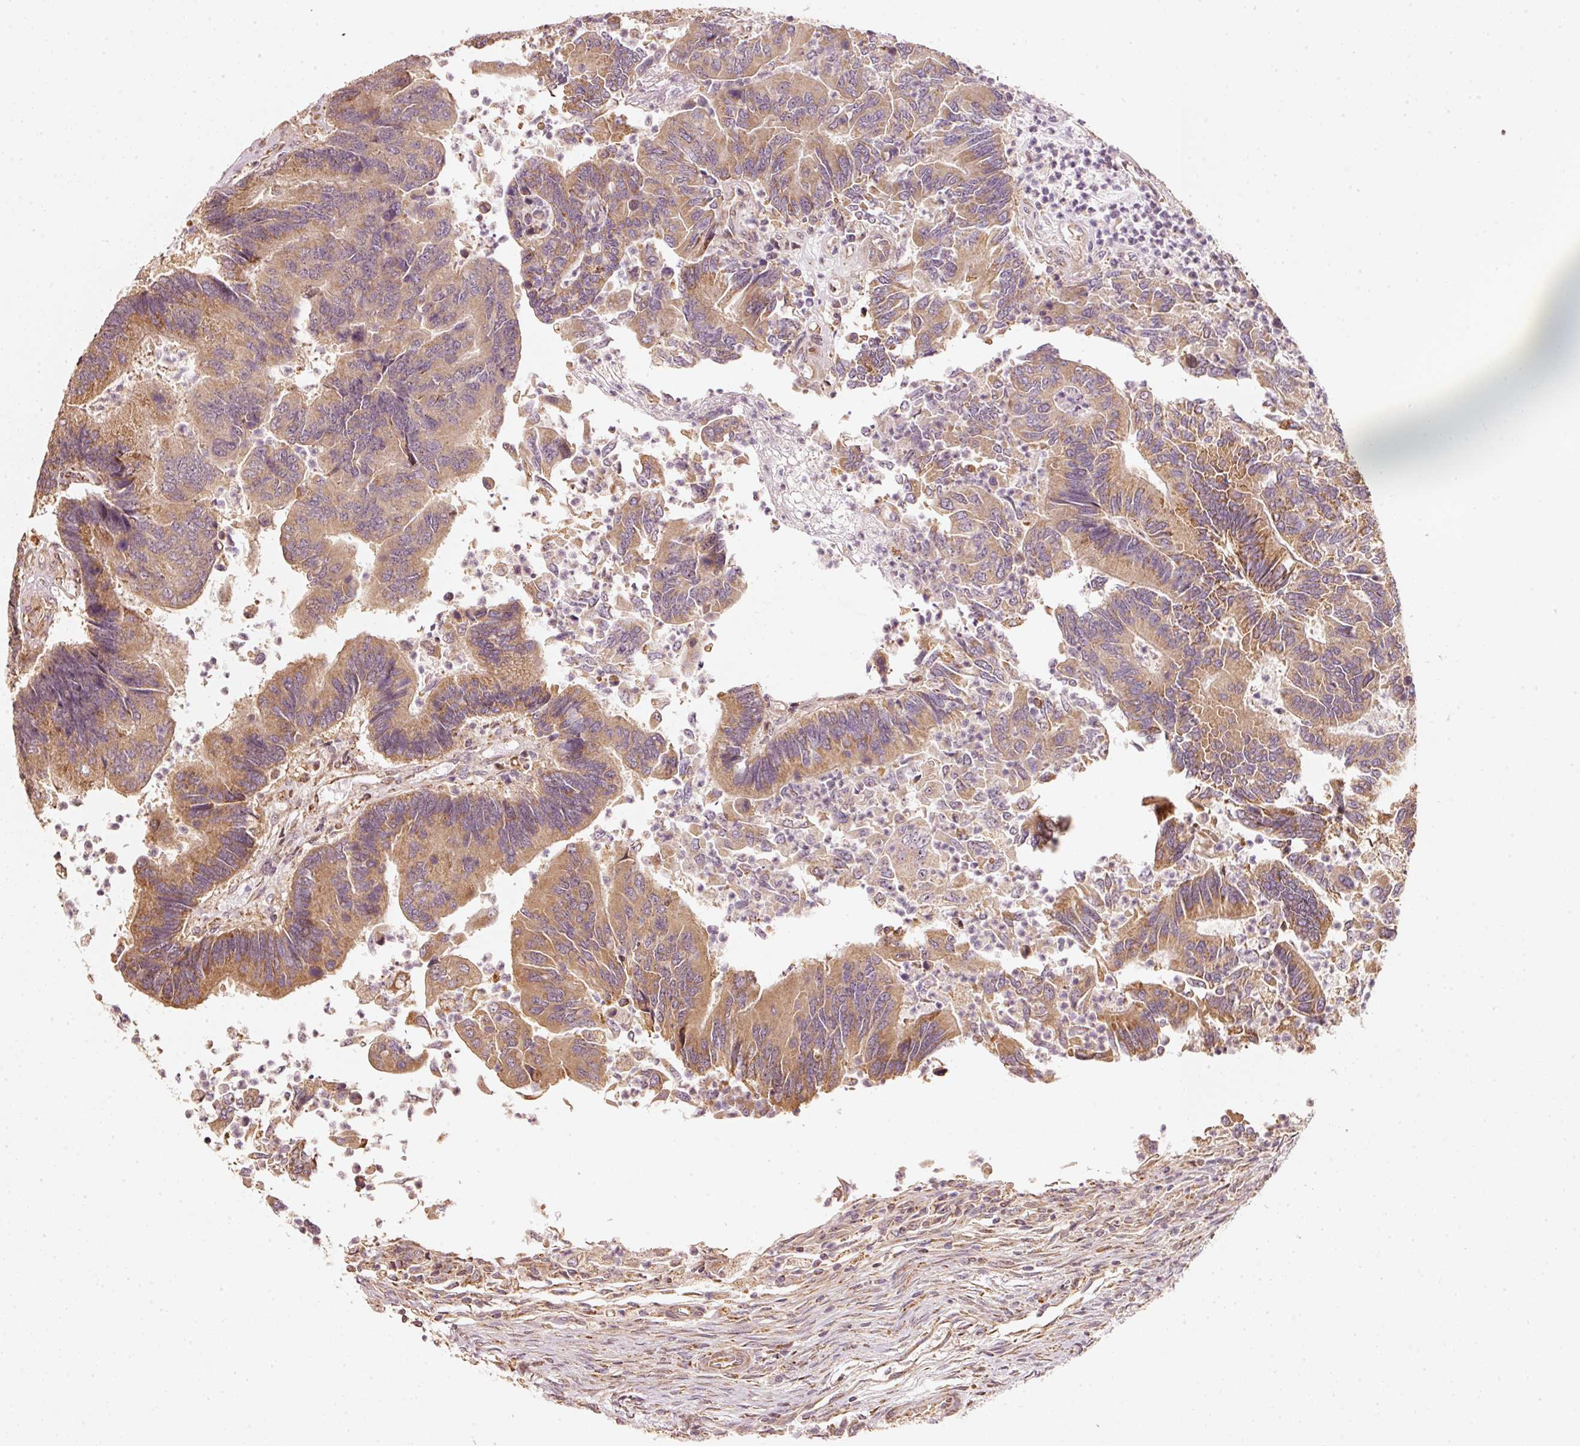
{"staining": {"intensity": "moderate", "quantity": ">75%", "location": "cytoplasmic/membranous"}, "tissue": "colorectal cancer", "cell_type": "Tumor cells", "image_type": "cancer", "snomed": [{"axis": "morphology", "description": "Adenocarcinoma, NOS"}, {"axis": "topography", "description": "Colon"}], "caption": "Brown immunohistochemical staining in human colorectal adenocarcinoma reveals moderate cytoplasmic/membranous staining in approximately >75% of tumor cells.", "gene": "RAB35", "patient": {"sex": "female", "age": 67}}